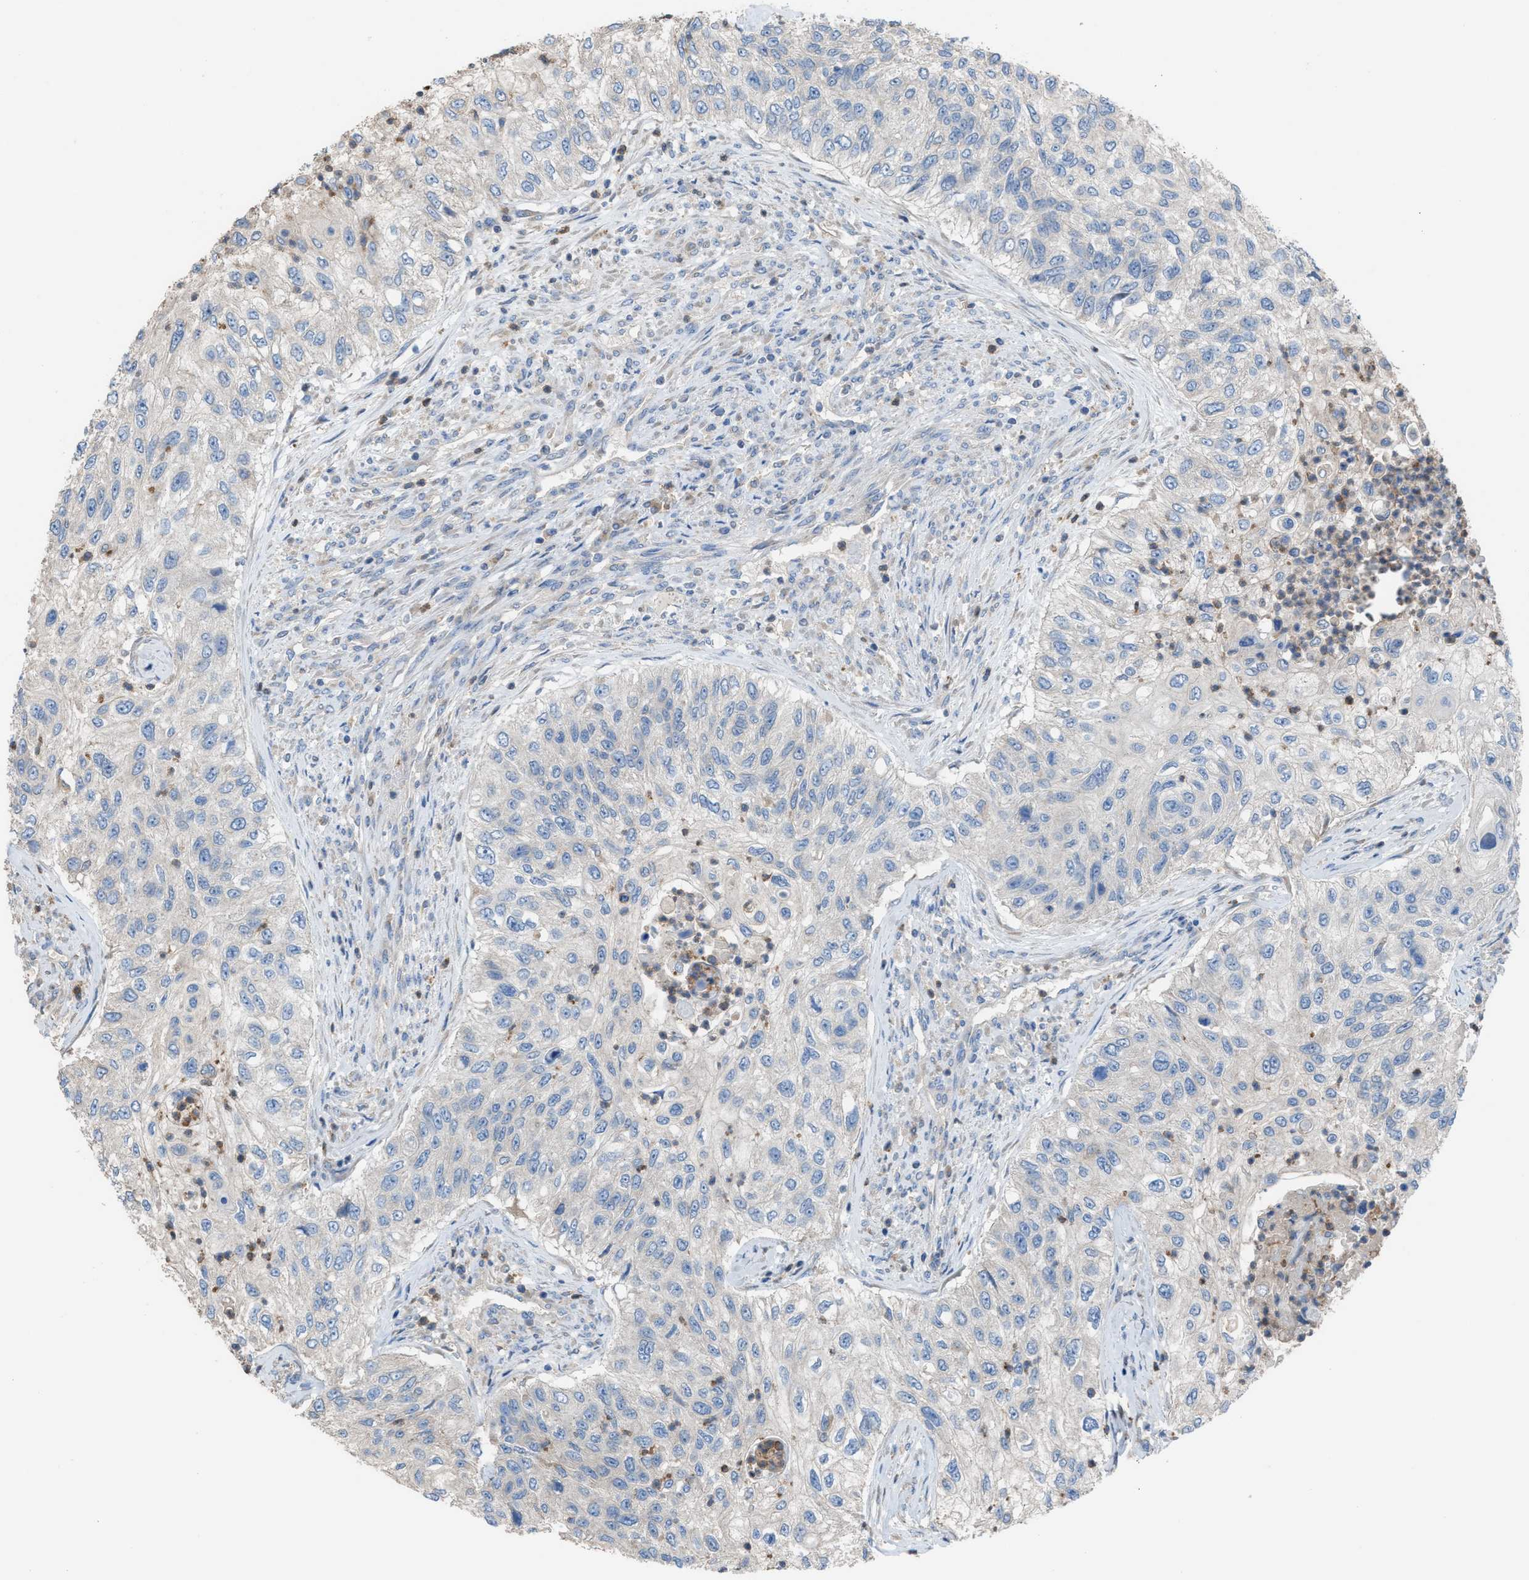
{"staining": {"intensity": "negative", "quantity": "none", "location": "none"}, "tissue": "urothelial cancer", "cell_type": "Tumor cells", "image_type": "cancer", "snomed": [{"axis": "morphology", "description": "Urothelial carcinoma, High grade"}, {"axis": "topography", "description": "Urinary bladder"}], "caption": "Immunohistochemical staining of human urothelial cancer shows no significant staining in tumor cells.", "gene": "NQO2", "patient": {"sex": "female", "age": 60}}